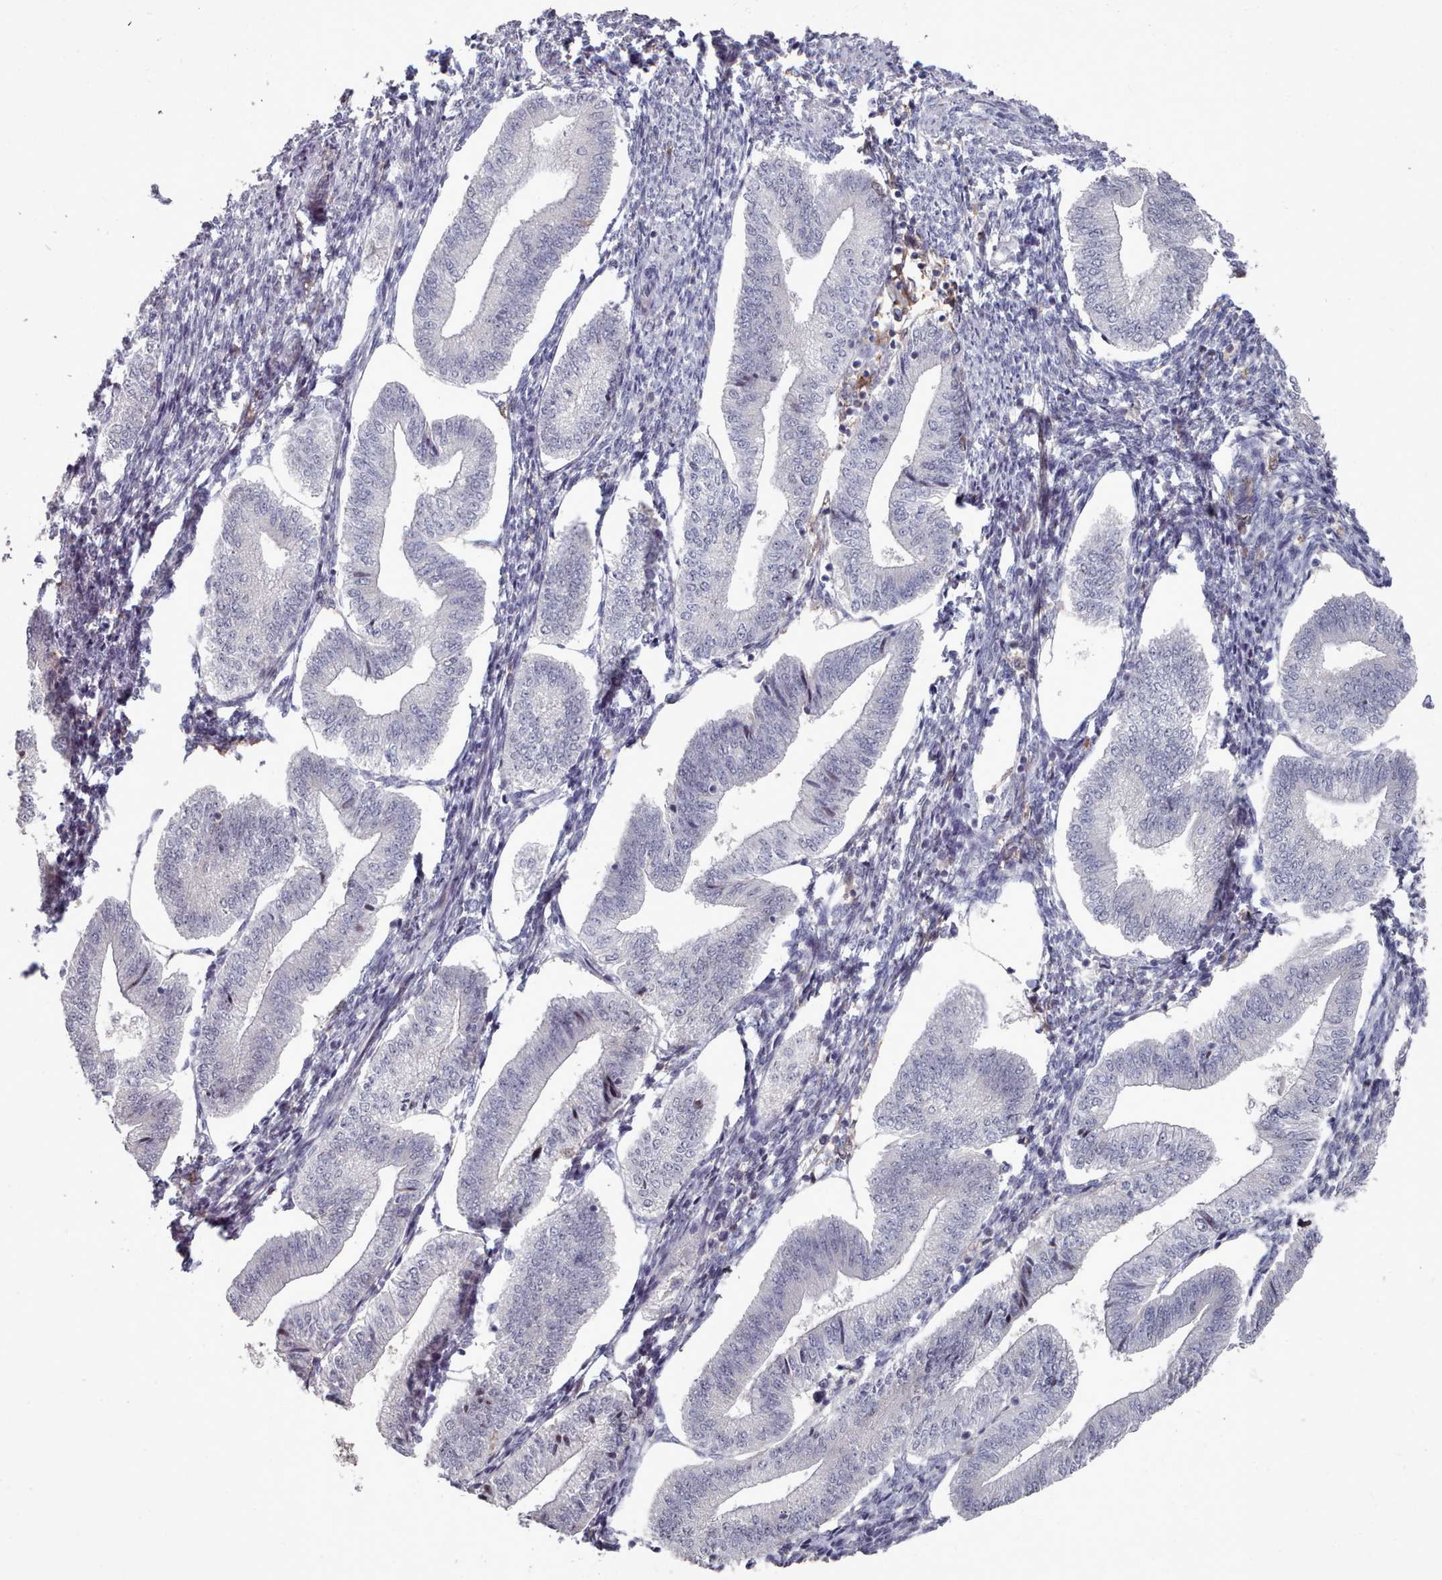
{"staining": {"intensity": "negative", "quantity": "none", "location": "none"}, "tissue": "endometrium", "cell_type": "Cells in endometrial stroma", "image_type": "normal", "snomed": [{"axis": "morphology", "description": "Normal tissue, NOS"}, {"axis": "topography", "description": "Endometrium"}], "caption": "Immunohistochemistry histopathology image of unremarkable endometrium: human endometrium stained with DAB shows no significant protein positivity in cells in endometrial stroma. (Stains: DAB immunohistochemistry with hematoxylin counter stain, Microscopy: brightfield microscopy at high magnification).", "gene": "COL8A2", "patient": {"sex": "female", "age": 34}}